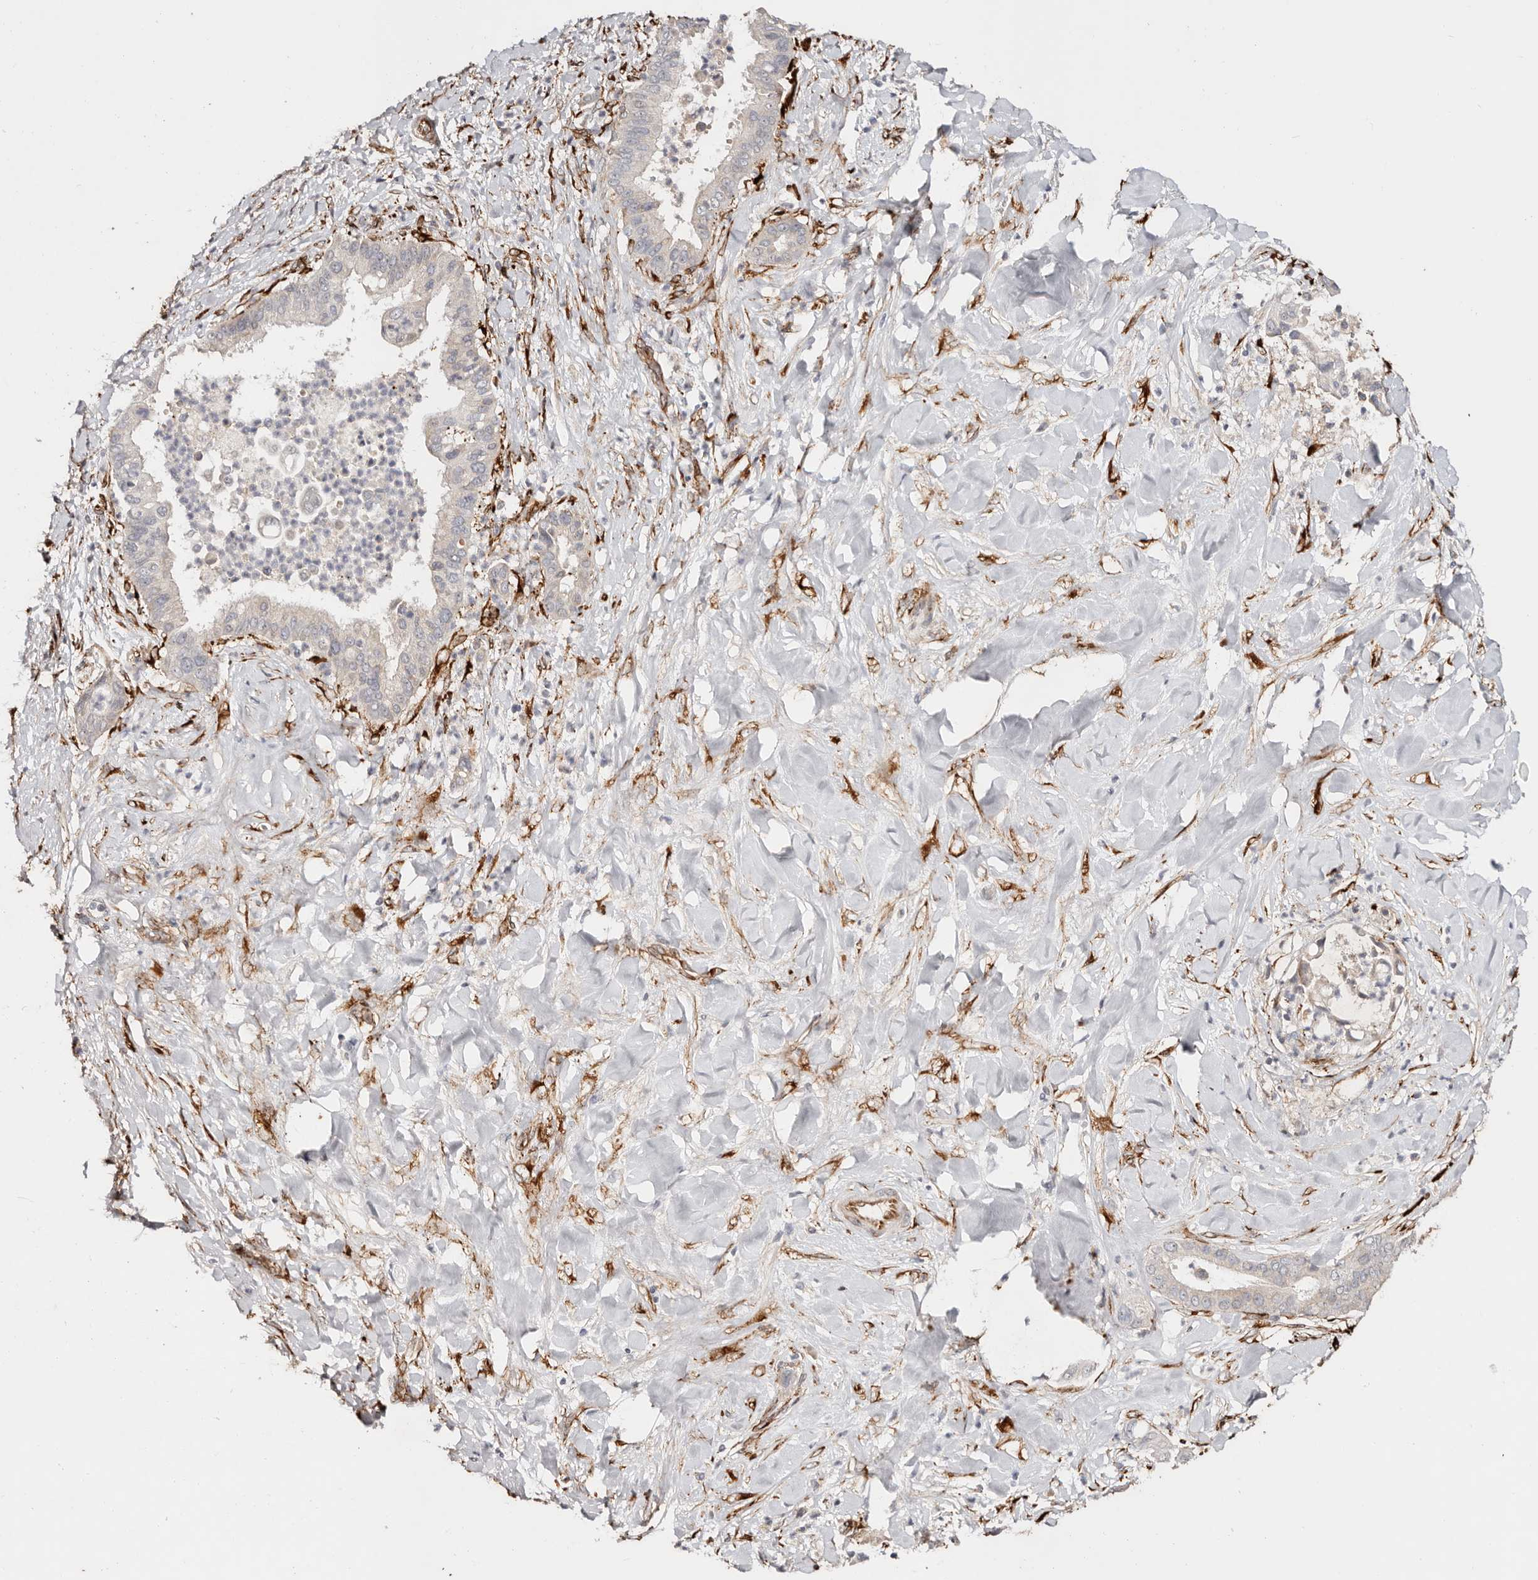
{"staining": {"intensity": "negative", "quantity": "none", "location": "none"}, "tissue": "liver cancer", "cell_type": "Tumor cells", "image_type": "cancer", "snomed": [{"axis": "morphology", "description": "Cholangiocarcinoma"}, {"axis": "topography", "description": "Liver"}], "caption": "High power microscopy image of an immunohistochemistry (IHC) histopathology image of liver cancer (cholangiocarcinoma), revealing no significant staining in tumor cells.", "gene": "SERPINH1", "patient": {"sex": "female", "age": 54}}